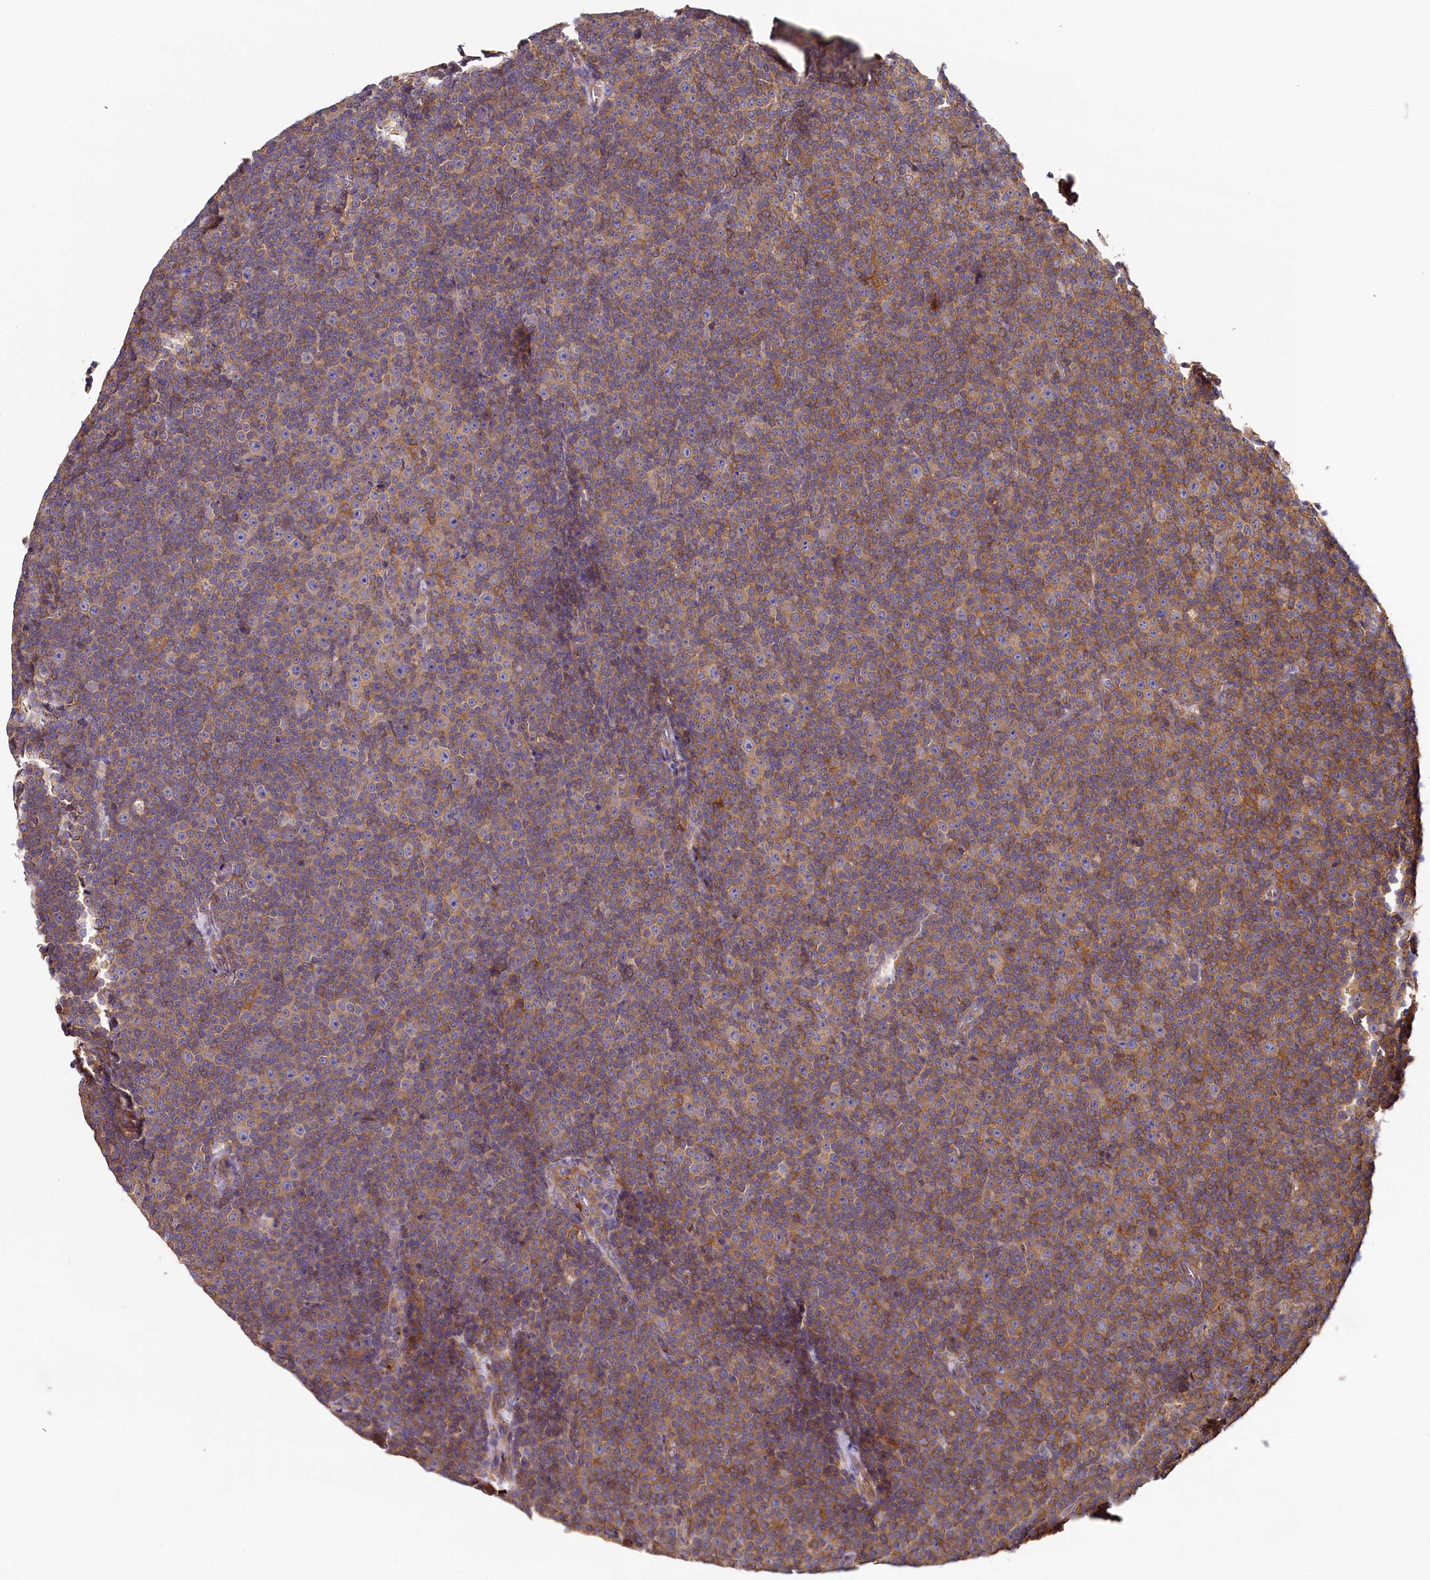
{"staining": {"intensity": "weak", "quantity": ">75%", "location": "cytoplasmic/membranous"}, "tissue": "lymphoma", "cell_type": "Tumor cells", "image_type": "cancer", "snomed": [{"axis": "morphology", "description": "Malignant lymphoma, non-Hodgkin's type, Low grade"}, {"axis": "topography", "description": "Lymph node"}], "caption": "Weak cytoplasmic/membranous staining for a protein is seen in approximately >75% of tumor cells of lymphoma using immunohistochemistry.", "gene": "PPIP5K1", "patient": {"sex": "female", "age": 67}}